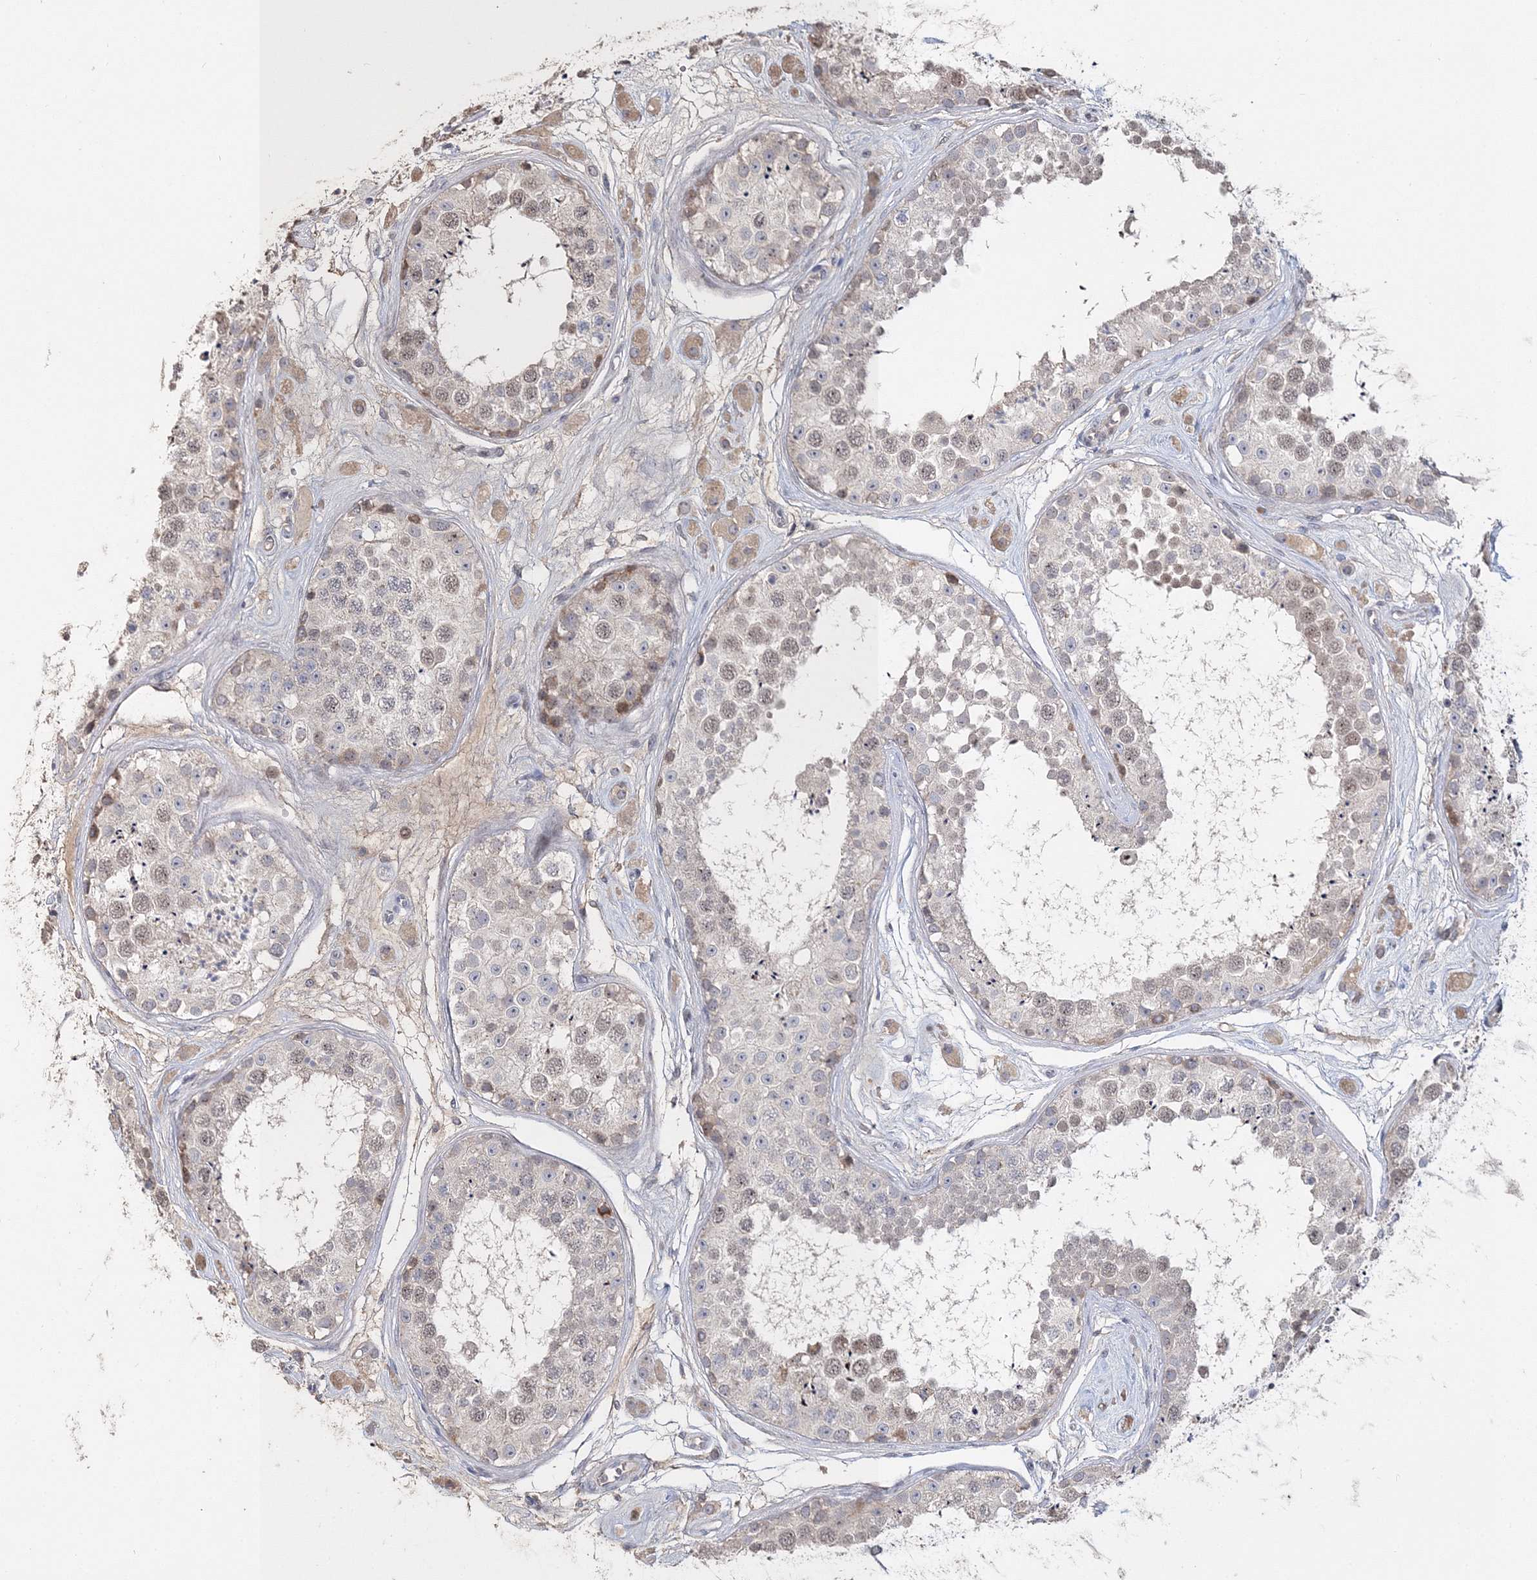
{"staining": {"intensity": "moderate", "quantity": "<25%", "location": "cytoplasmic/membranous"}, "tissue": "testis", "cell_type": "Cells in seminiferous ducts", "image_type": "normal", "snomed": [{"axis": "morphology", "description": "Normal tissue, NOS"}, {"axis": "topography", "description": "Testis"}], "caption": "Brown immunohistochemical staining in normal testis exhibits moderate cytoplasmic/membranous positivity in approximately <25% of cells in seminiferous ducts.", "gene": "GJB5", "patient": {"sex": "male", "age": 25}}